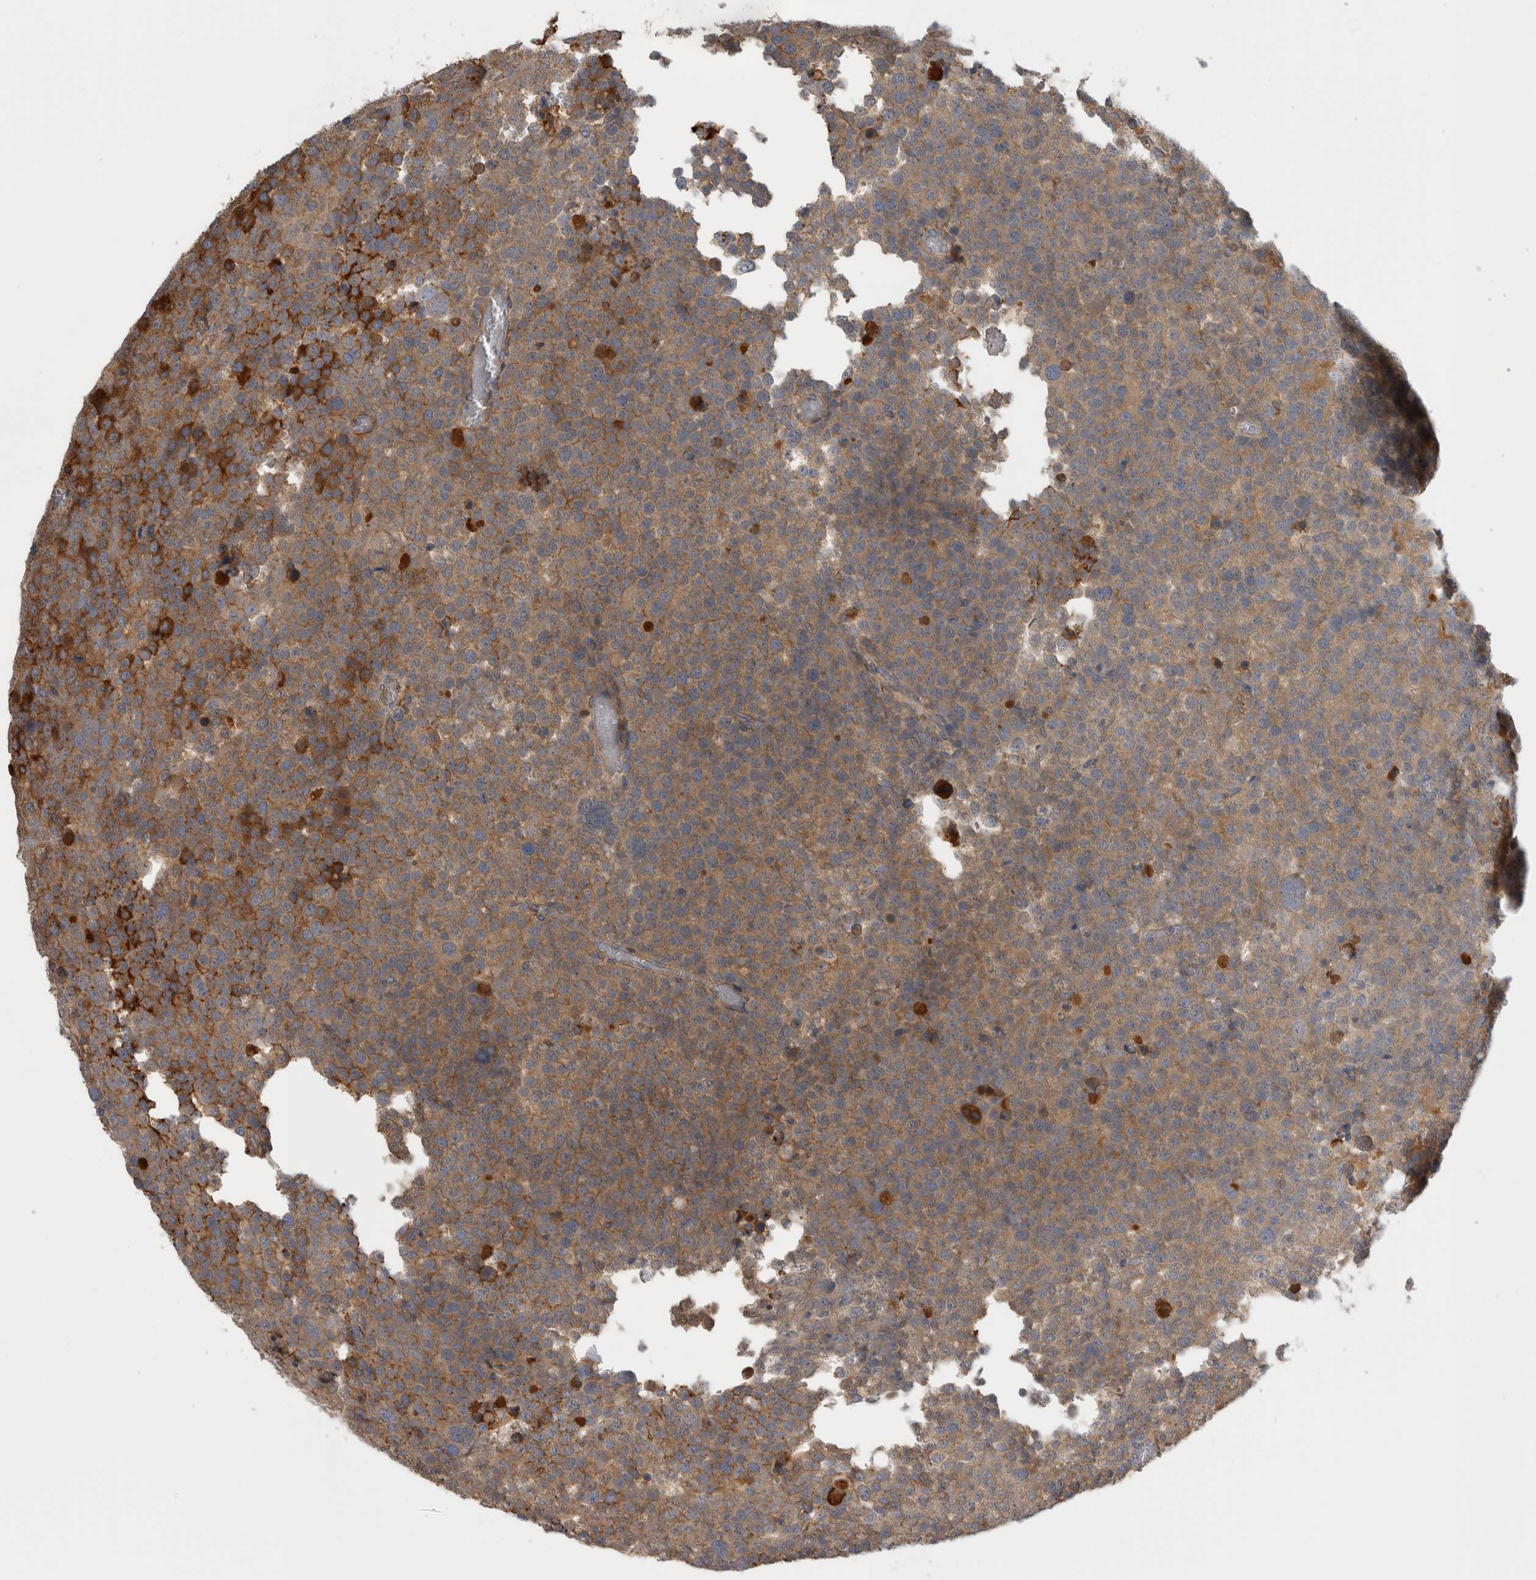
{"staining": {"intensity": "moderate", "quantity": ">75%", "location": "cytoplasmic/membranous"}, "tissue": "testis cancer", "cell_type": "Tumor cells", "image_type": "cancer", "snomed": [{"axis": "morphology", "description": "Seminoma, NOS"}, {"axis": "topography", "description": "Testis"}], "caption": "The micrograph reveals immunohistochemical staining of testis cancer. There is moderate cytoplasmic/membranous positivity is appreciated in approximately >75% of tumor cells.", "gene": "TBCE", "patient": {"sex": "male", "age": 71}}